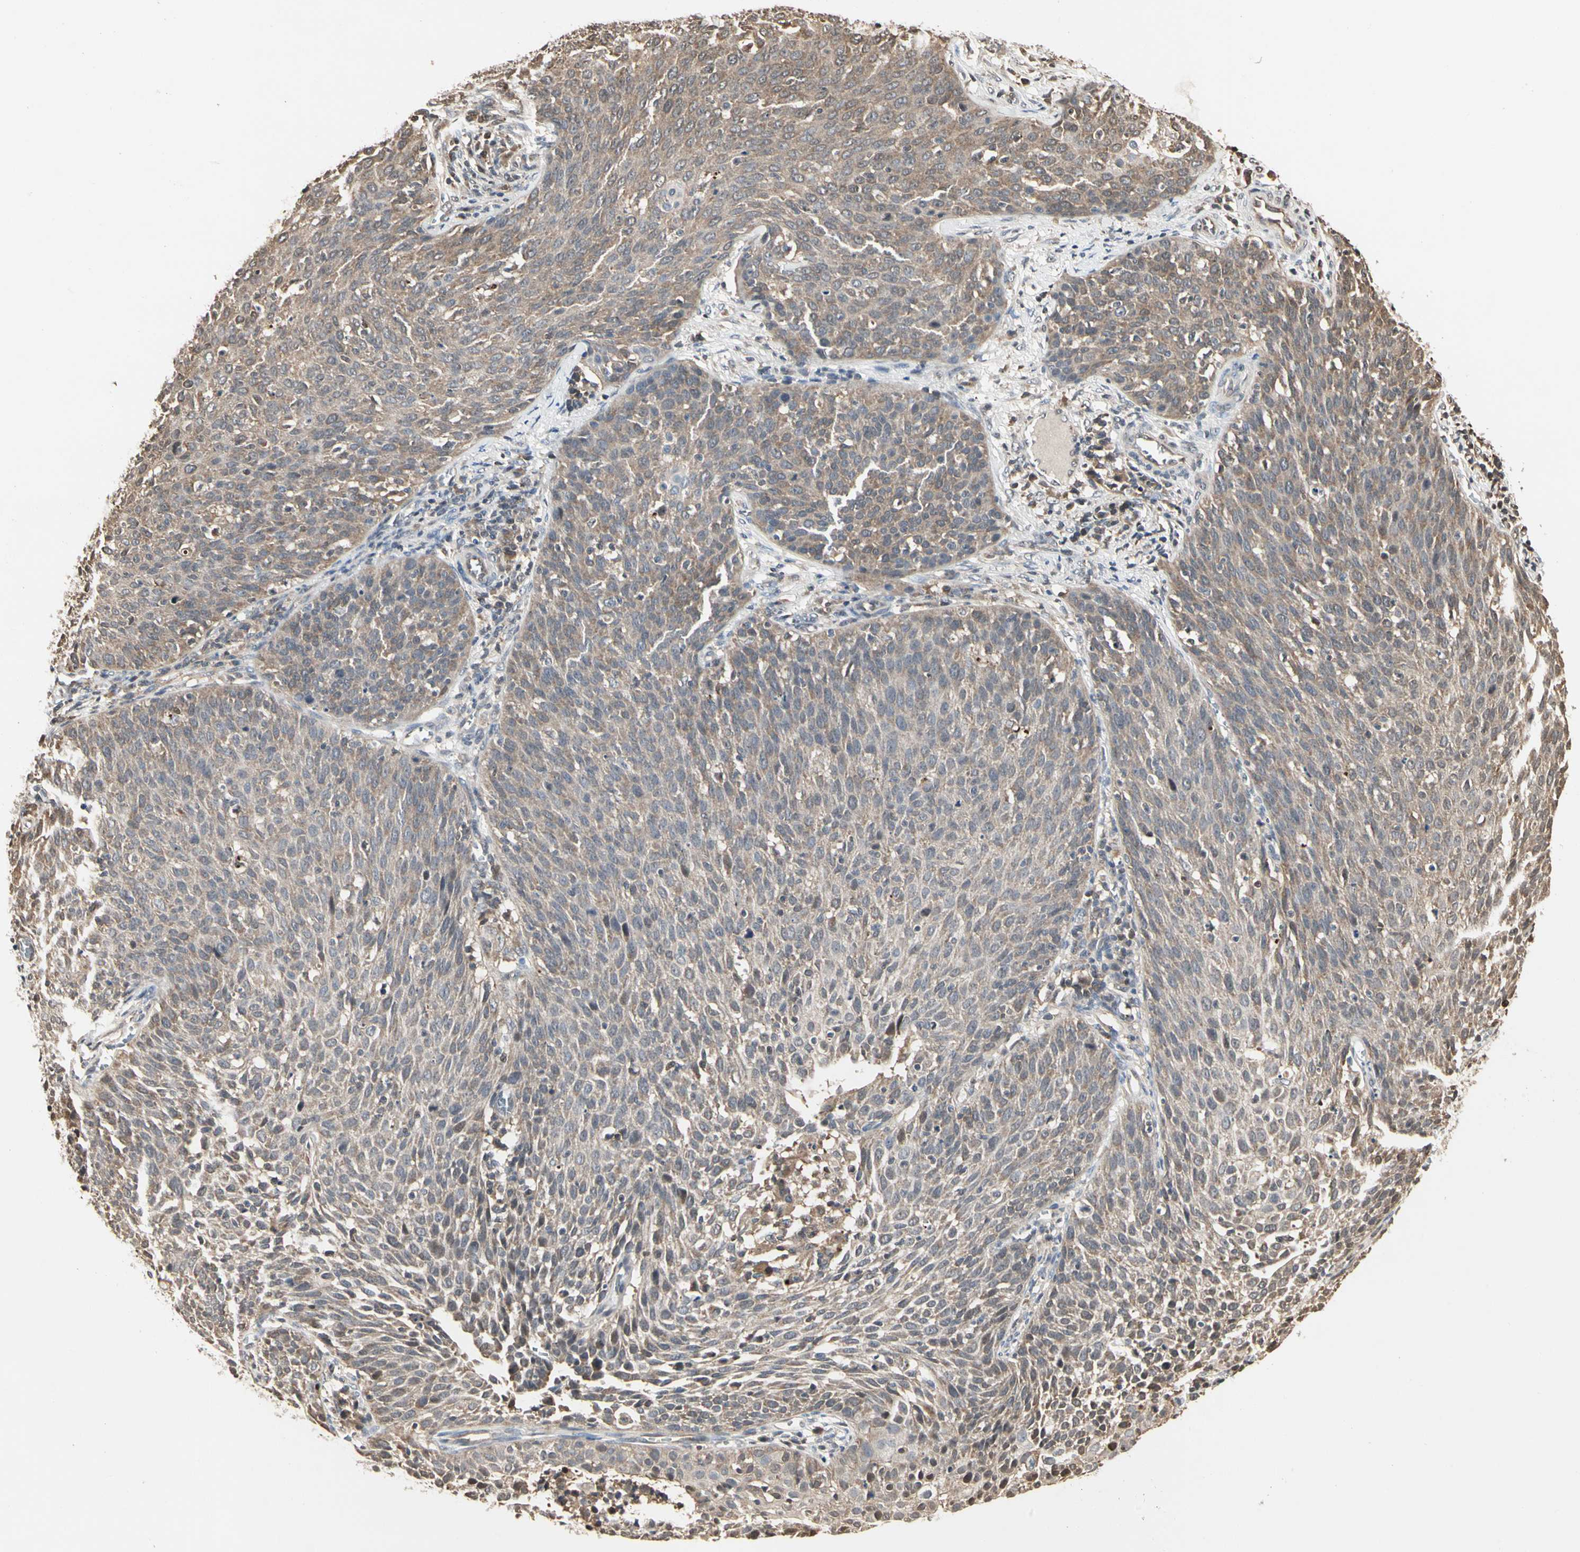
{"staining": {"intensity": "weak", "quantity": ">75%", "location": "cytoplasmic/membranous"}, "tissue": "cervical cancer", "cell_type": "Tumor cells", "image_type": "cancer", "snomed": [{"axis": "morphology", "description": "Squamous cell carcinoma, NOS"}, {"axis": "topography", "description": "Cervix"}], "caption": "Human squamous cell carcinoma (cervical) stained with a brown dye demonstrates weak cytoplasmic/membranous positive positivity in about >75% of tumor cells.", "gene": "DRG2", "patient": {"sex": "female", "age": 38}}